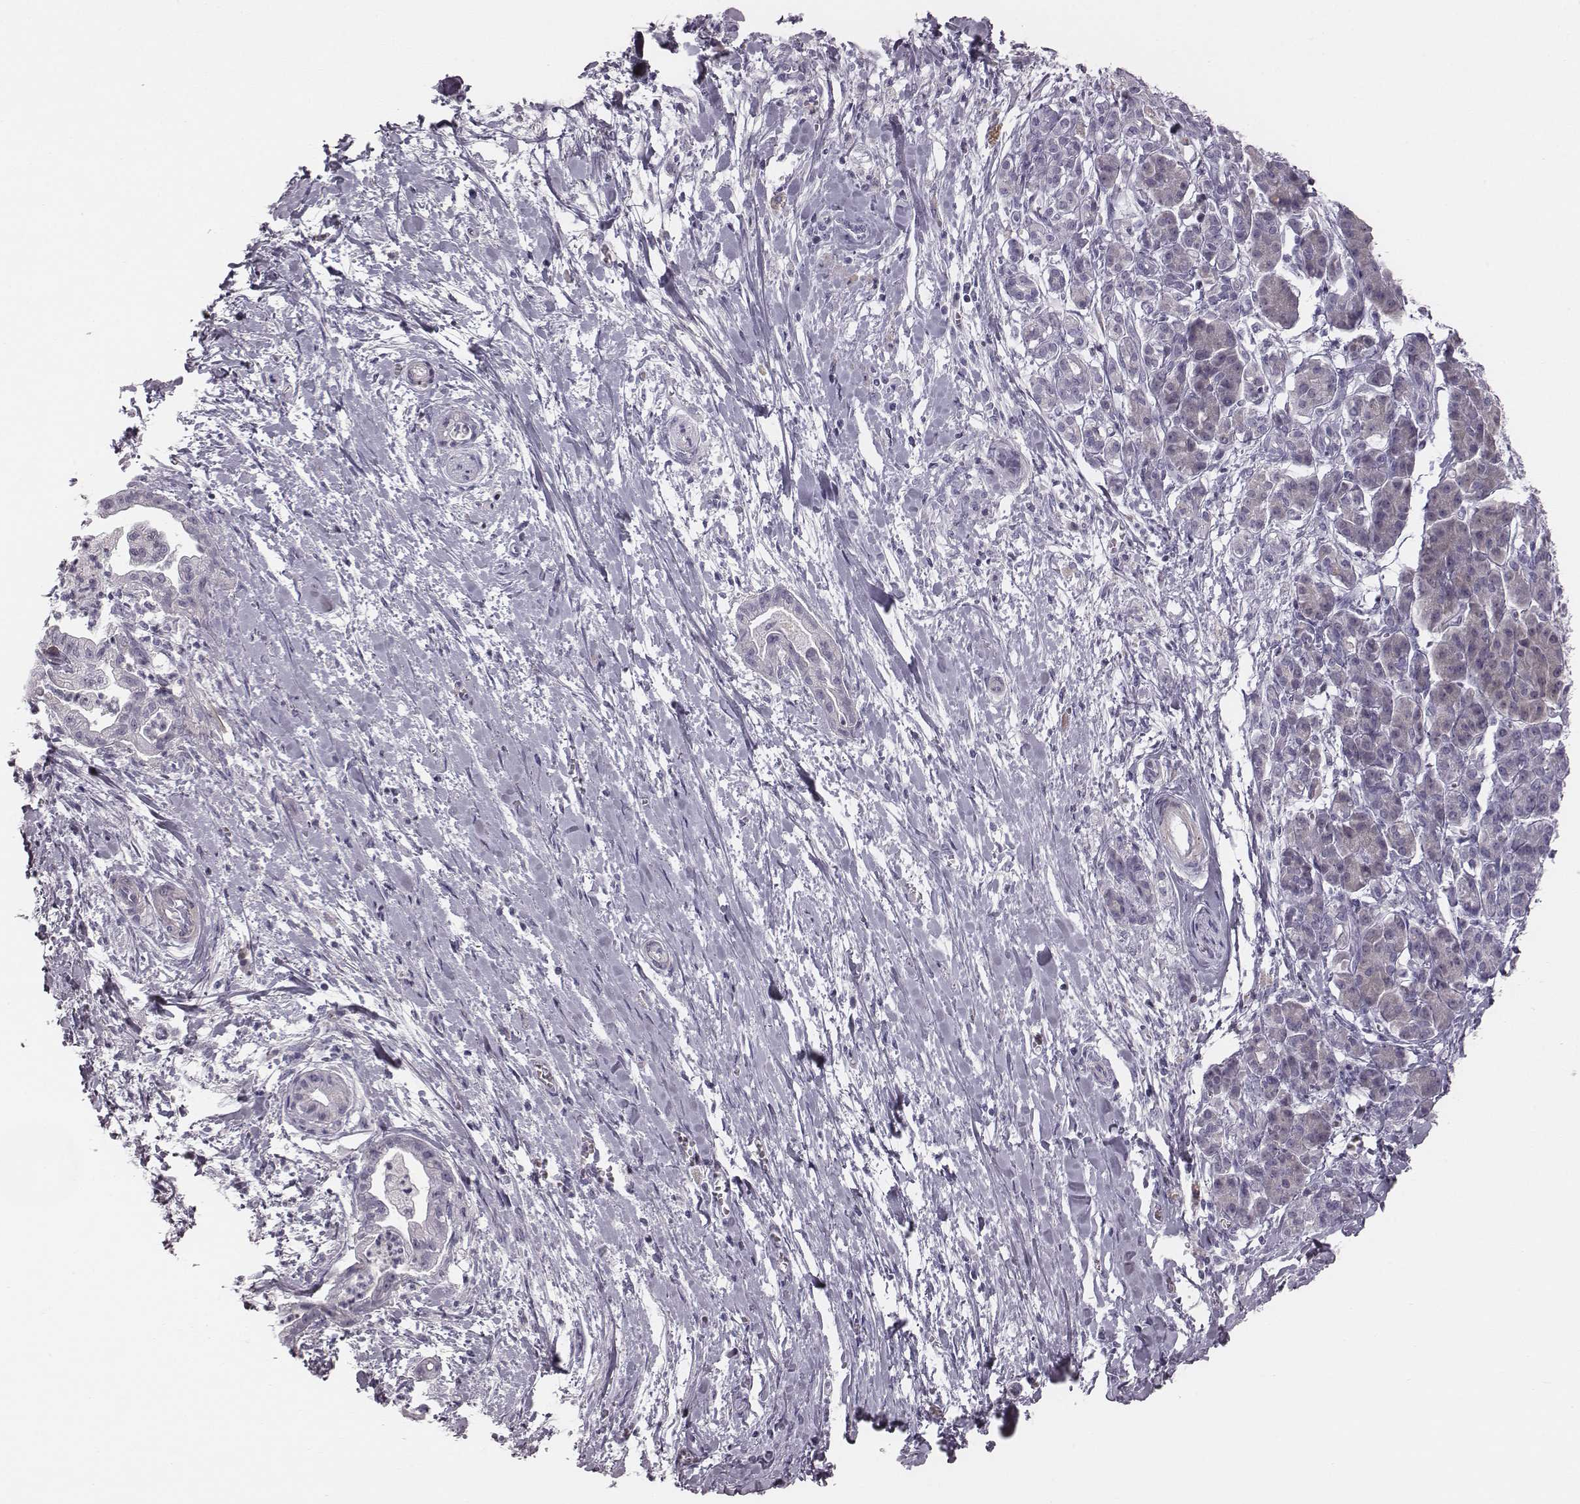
{"staining": {"intensity": "negative", "quantity": "none", "location": "none"}, "tissue": "pancreatic cancer", "cell_type": "Tumor cells", "image_type": "cancer", "snomed": [{"axis": "morphology", "description": "Normal tissue, NOS"}, {"axis": "morphology", "description": "Adenocarcinoma, NOS"}, {"axis": "topography", "description": "Lymph node"}, {"axis": "topography", "description": "Pancreas"}], "caption": "DAB (3,3'-diaminobenzidine) immunohistochemical staining of pancreatic cancer (adenocarcinoma) exhibits no significant staining in tumor cells.", "gene": "CRISP1", "patient": {"sex": "female", "age": 58}}